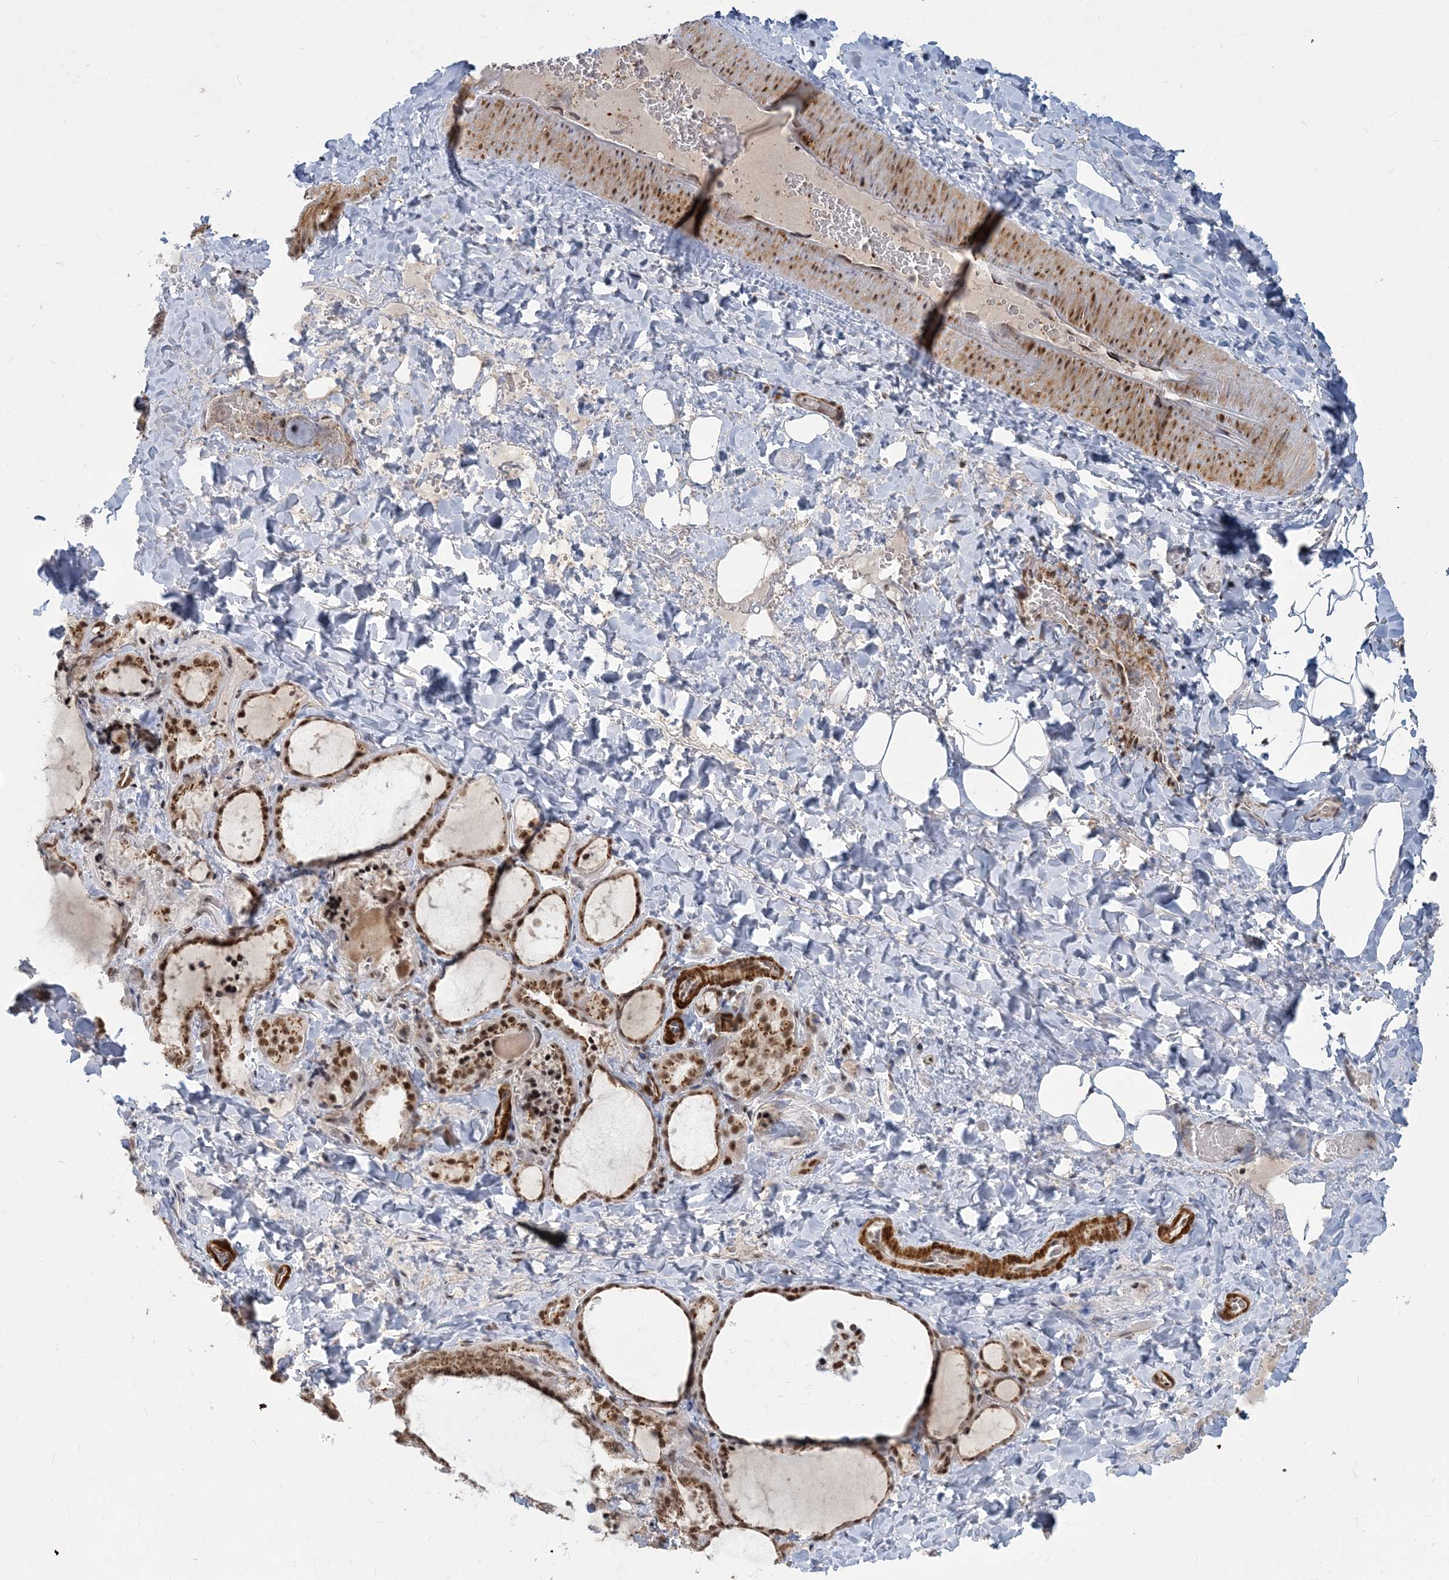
{"staining": {"intensity": "strong", "quantity": ">75%", "location": "cytoplasmic/membranous,nuclear"}, "tissue": "thyroid gland", "cell_type": "Glandular cells", "image_type": "normal", "snomed": [{"axis": "morphology", "description": "Normal tissue, NOS"}, {"axis": "topography", "description": "Thyroid gland"}], "caption": "An image of human thyroid gland stained for a protein demonstrates strong cytoplasmic/membranous,nuclear brown staining in glandular cells.", "gene": "PLRG1", "patient": {"sex": "female", "age": 22}}